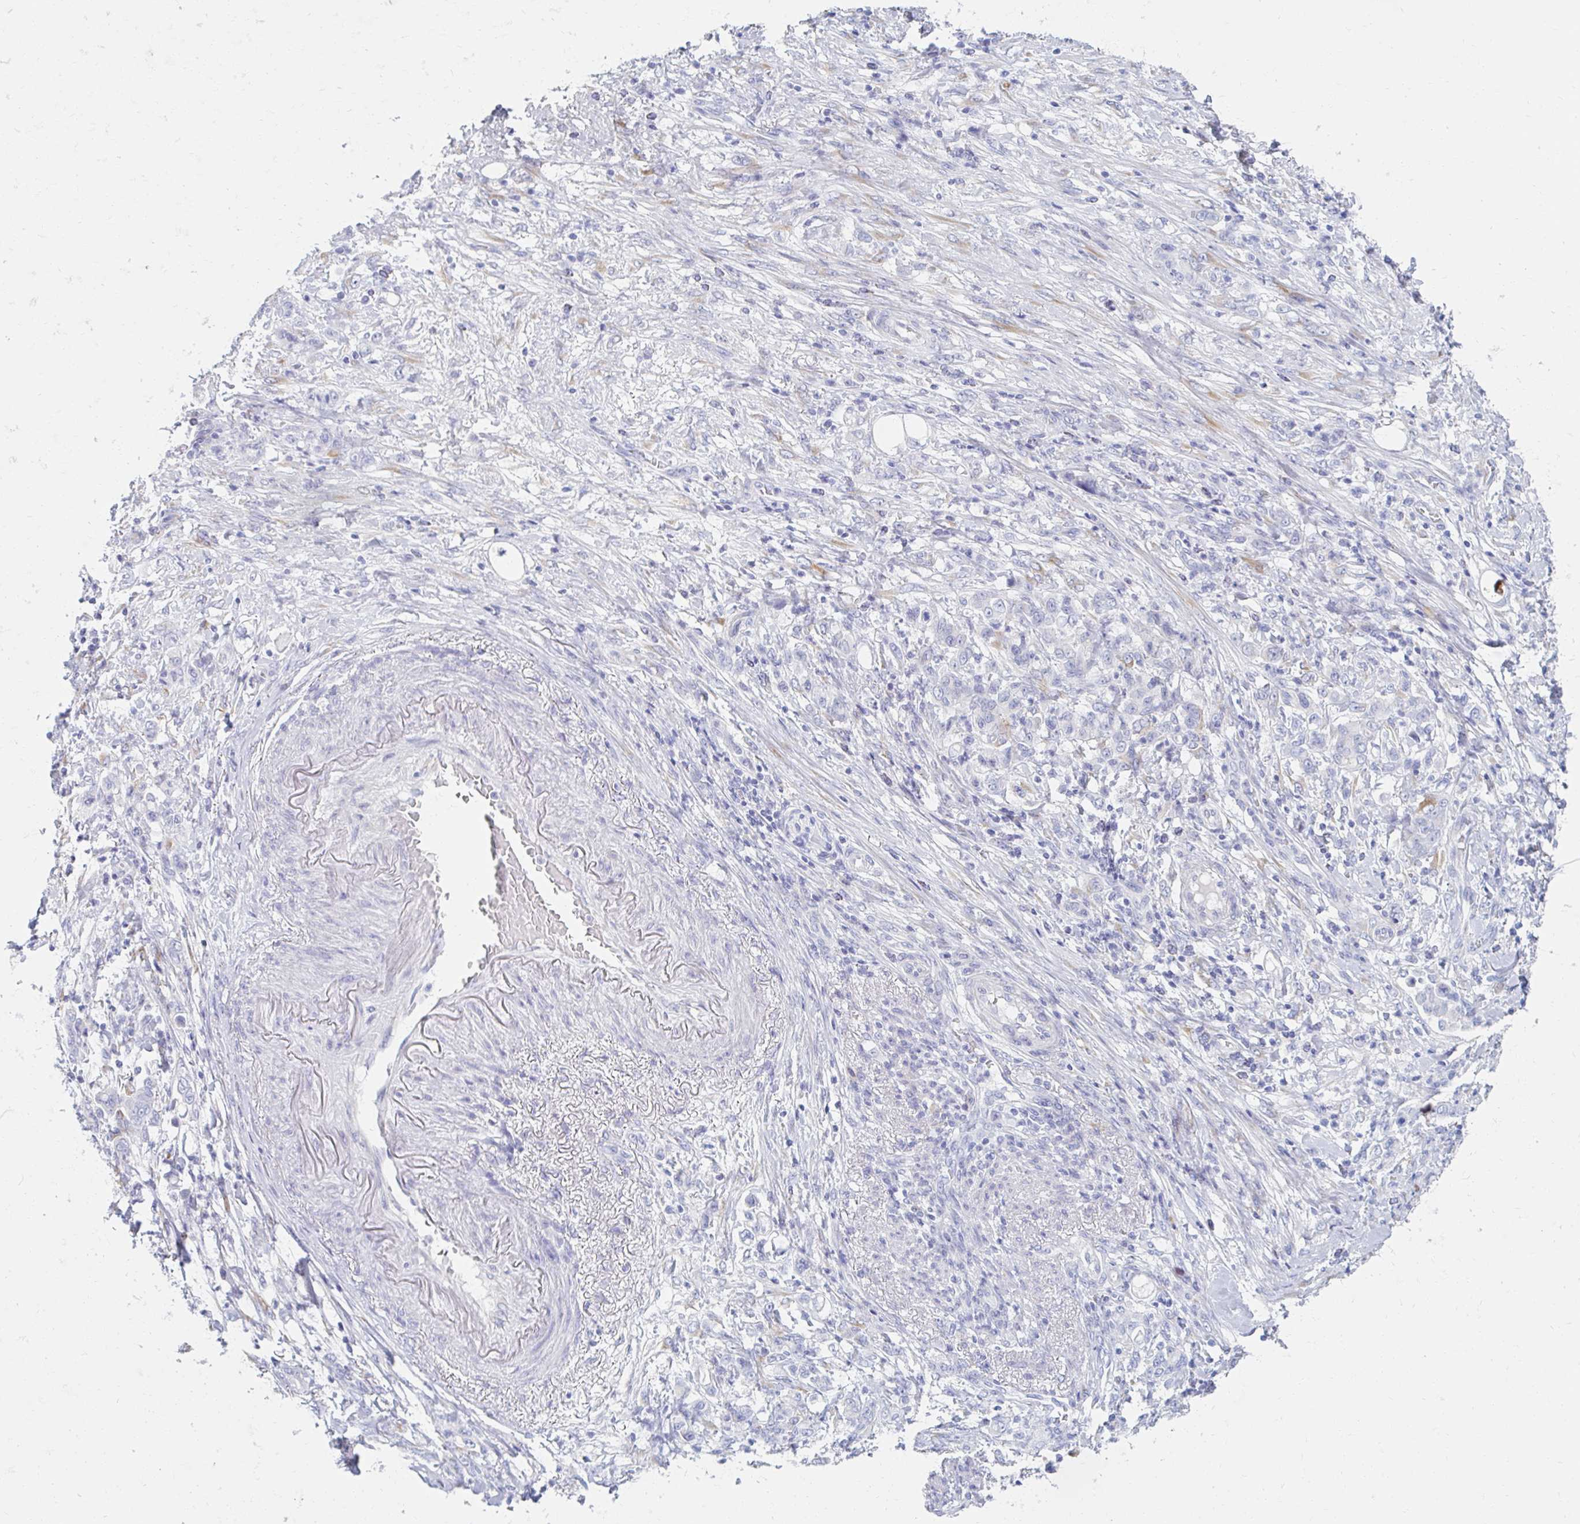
{"staining": {"intensity": "negative", "quantity": "none", "location": "none"}, "tissue": "stomach cancer", "cell_type": "Tumor cells", "image_type": "cancer", "snomed": [{"axis": "morphology", "description": "Adenocarcinoma, NOS"}, {"axis": "topography", "description": "Stomach"}], "caption": "Image shows no significant protein positivity in tumor cells of stomach cancer.", "gene": "MYLK2", "patient": {"sex": "female", "age": 79}}